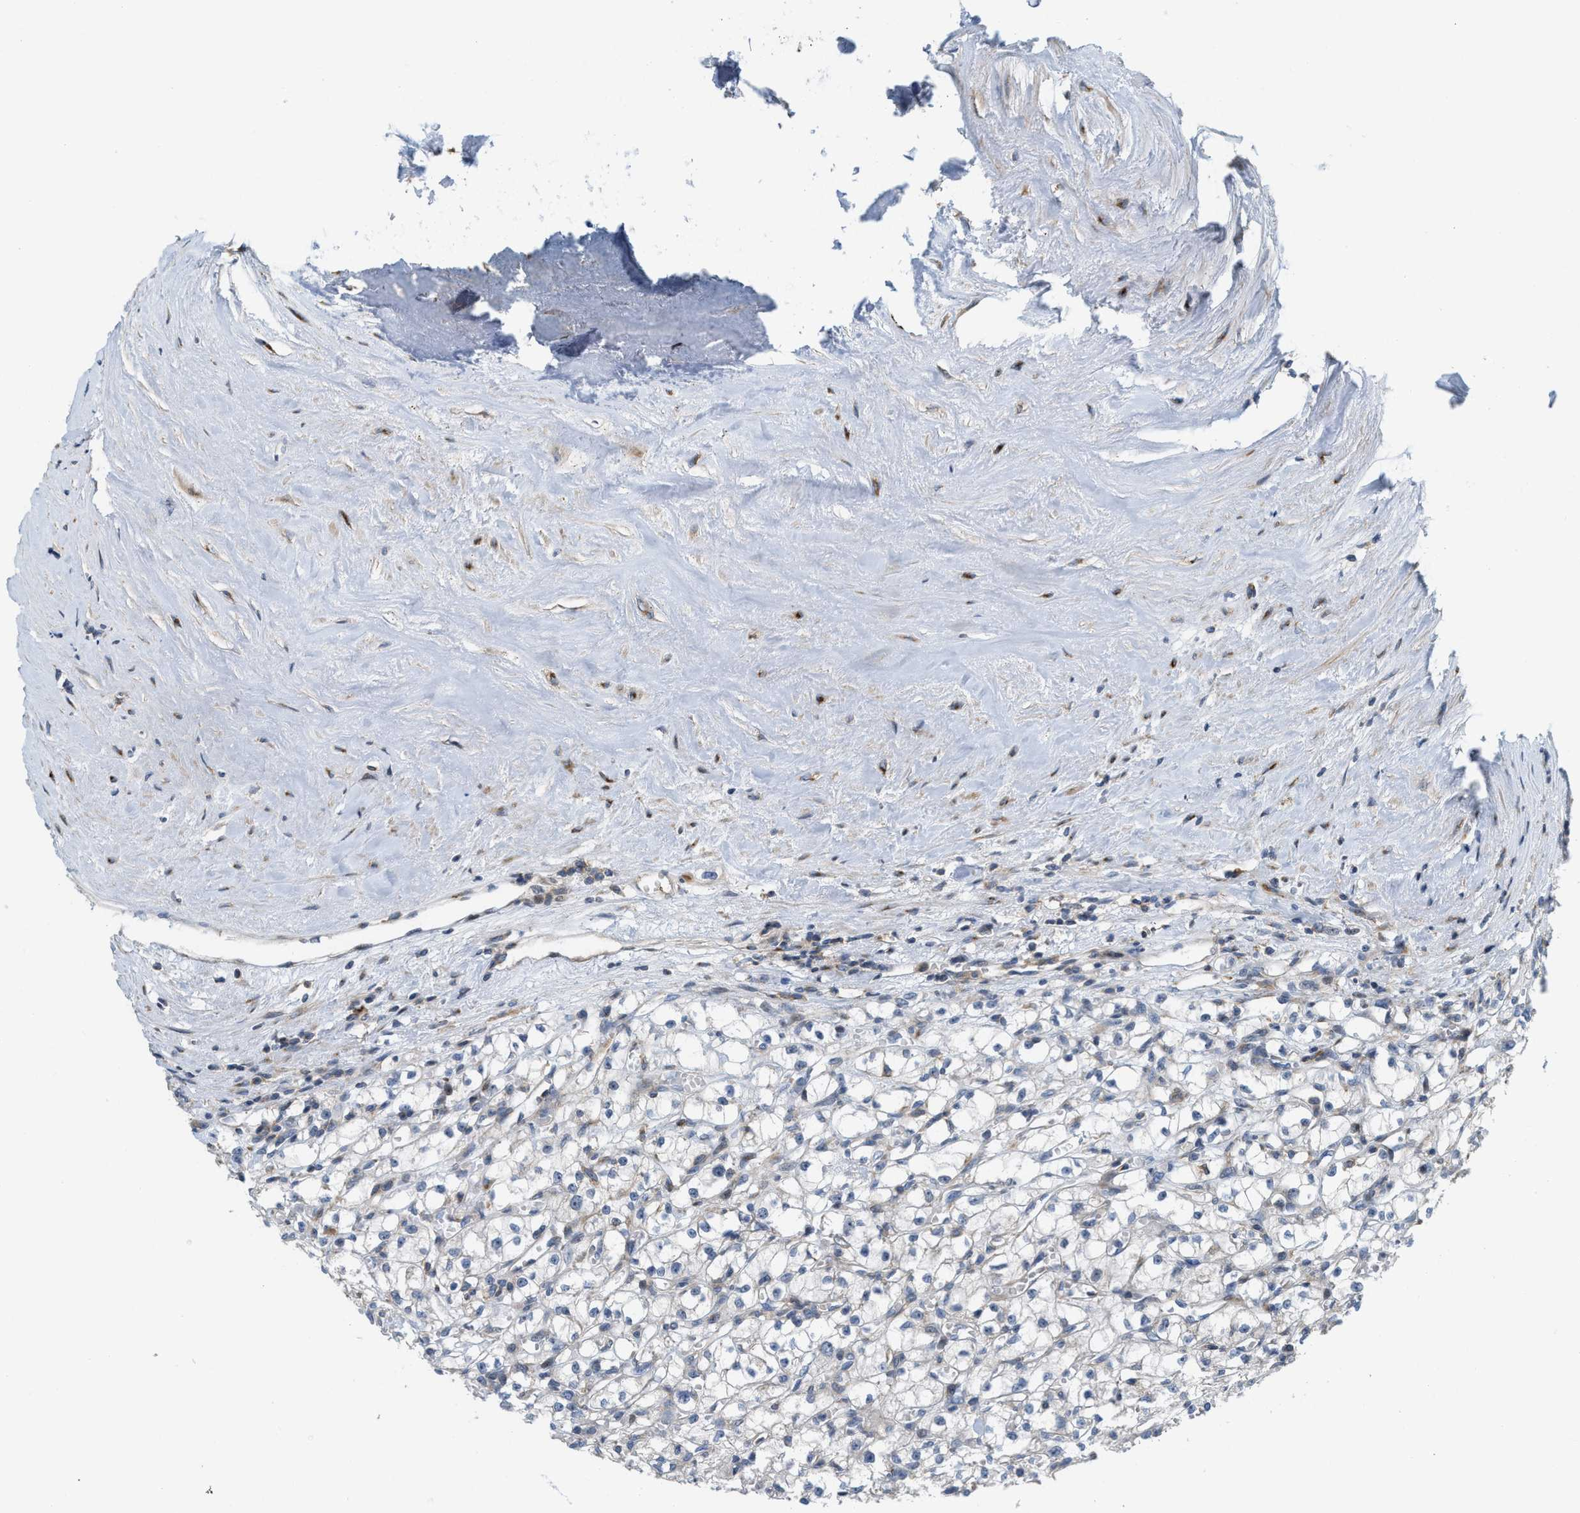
{"staining": {"intensity": "negative", "quantity": "none", "location": "none"}, "tissue": "renal cancer", "cell_type": "Tumor cells", "image_type": "cancer", "snomed": [{"axis": "morphology", "description": "Adenocarcinoma, NOS"}, {"axis": "topography", "description": "Kidney"}], "caption": "The image demonstrates no staining of tumor cells in adenocarcinoma (renal).", "gene": "DIPK1A", "patient": {"sex": "male", "age": 56}}